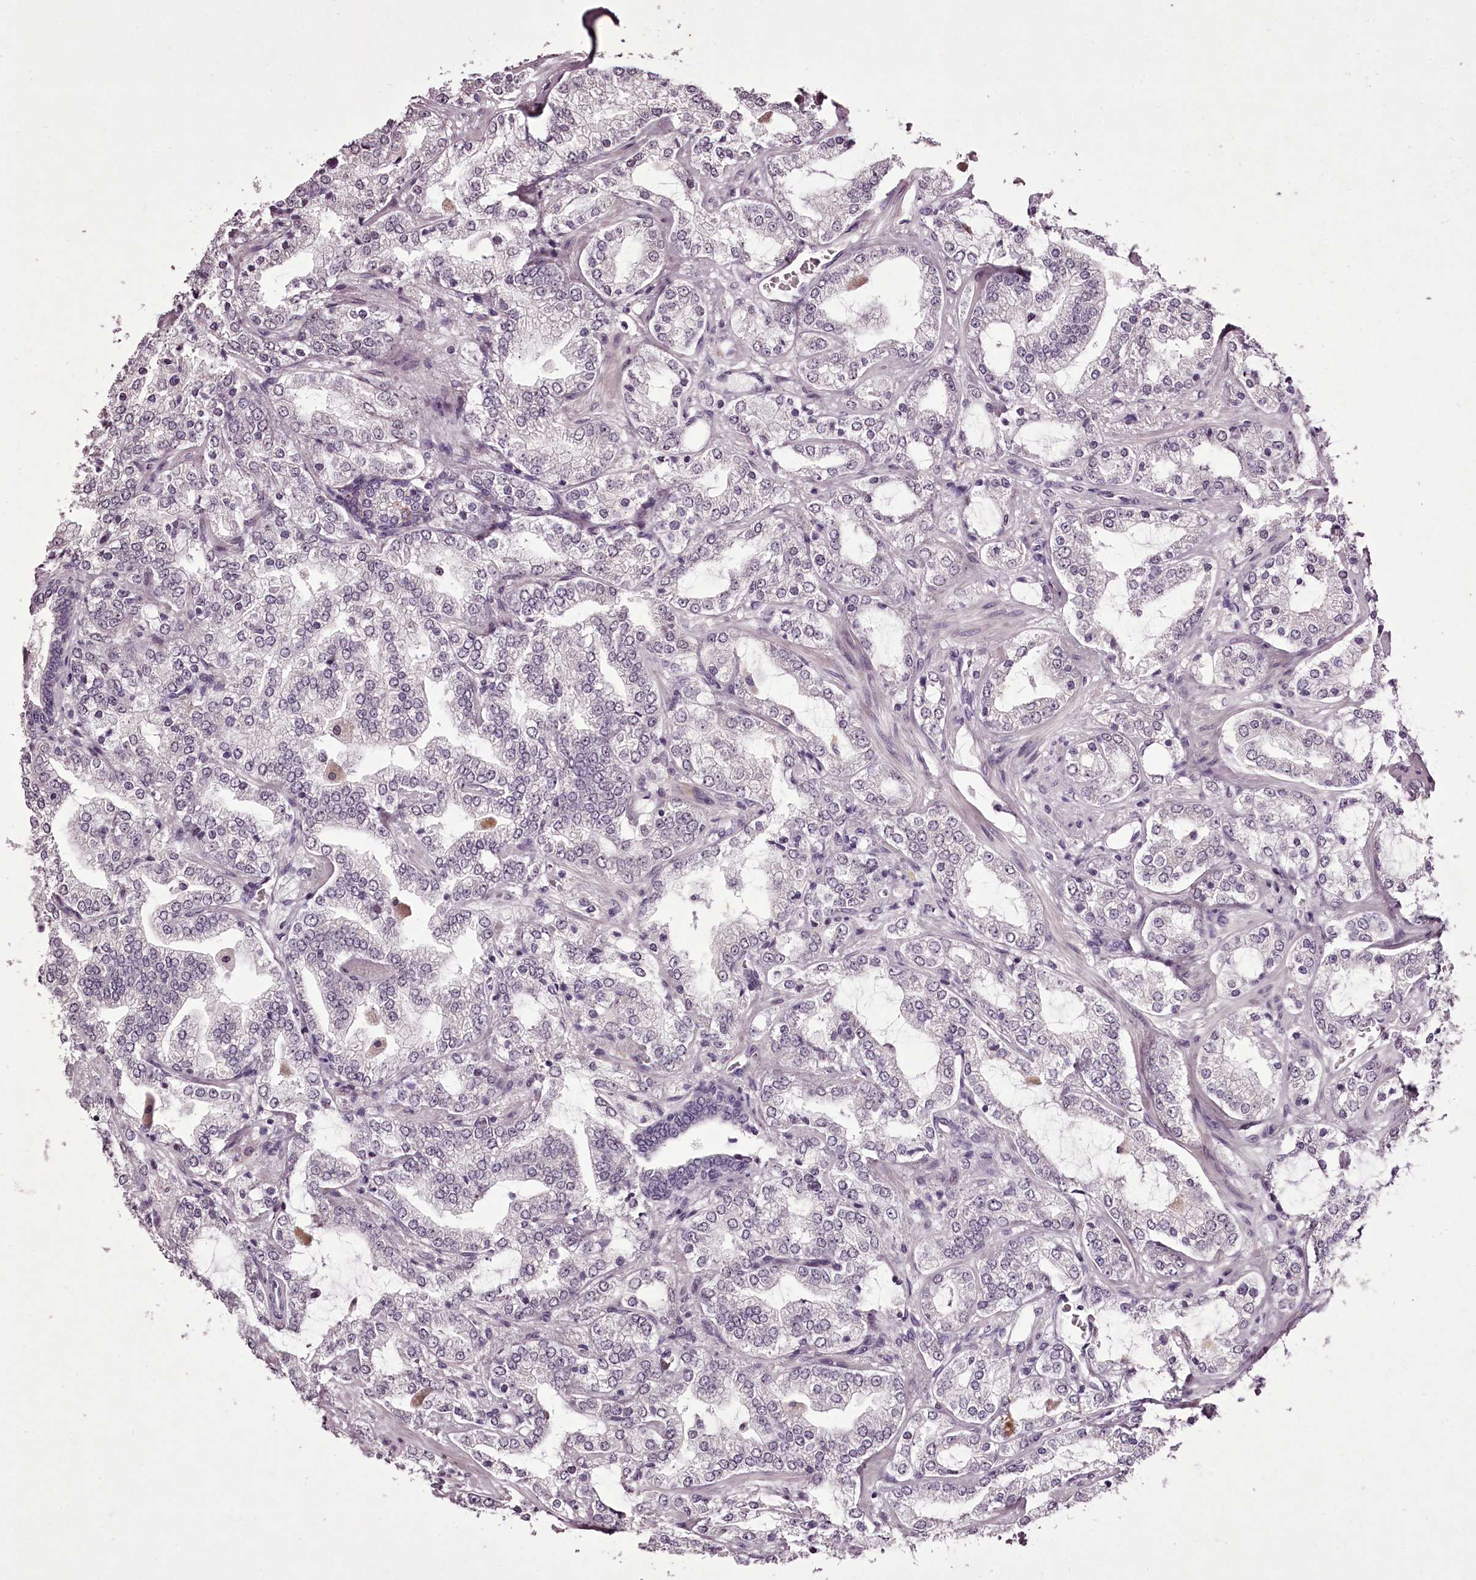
{"staining": {"intensity": "negative", "quantity": "none", "location": "none"}, "tissue": "prostate cancer", "cell_type": "Tumor cells", "image_type": "cancer", "snomed": [{"axis": "morphology", "description": "Adenocarcinoma, High grade"}, {"axis": "topography", "description": "Prostate"}], "caption": "This is a image of immunohistochemistry staining of high-grade adenocarcinoma (prostate), which shows no staining in tumor cells.", "gene": "C1orf56", "patient": {"sex": "male", "age": 64}}